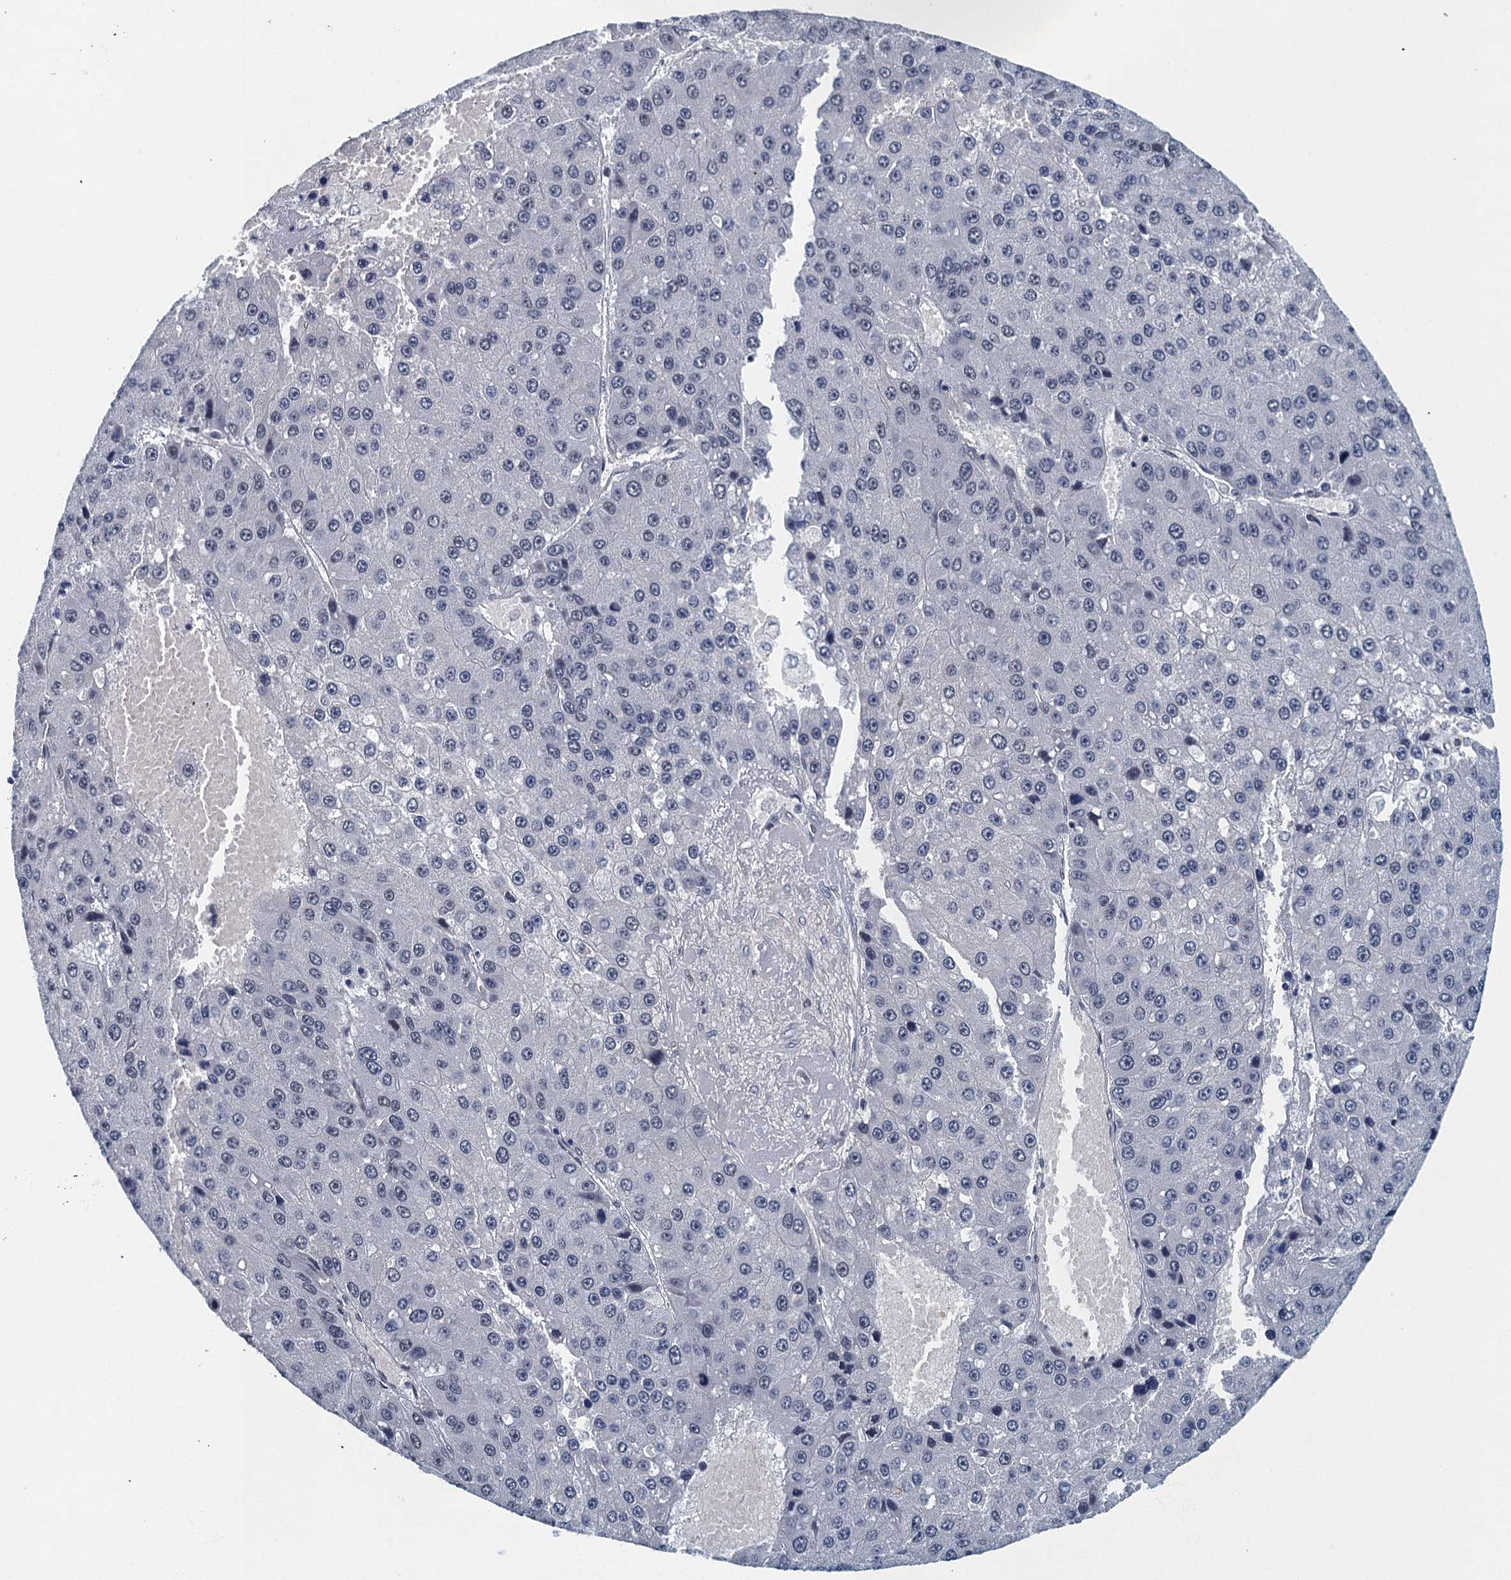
{"staining": {"intensity": "negative", "quantity": "none", "location": "none"}, "tissue": "liver cancer", "cell_type": "Tumor cells", "image_type": "cancer", "snomed": [{"axis": "morphology", "description": "Carcinoma, Hepatocellular, NOS"}, {"axis": "topography", "description": "Liver"}], "caption": "Tumor cells are negative for brown protein staining in liver hepatocellular carcinoma. (DAB immunohistochemistry, high magnification).", "gene": "GADL1", "patient": {"sex": "female", "age": 73}}